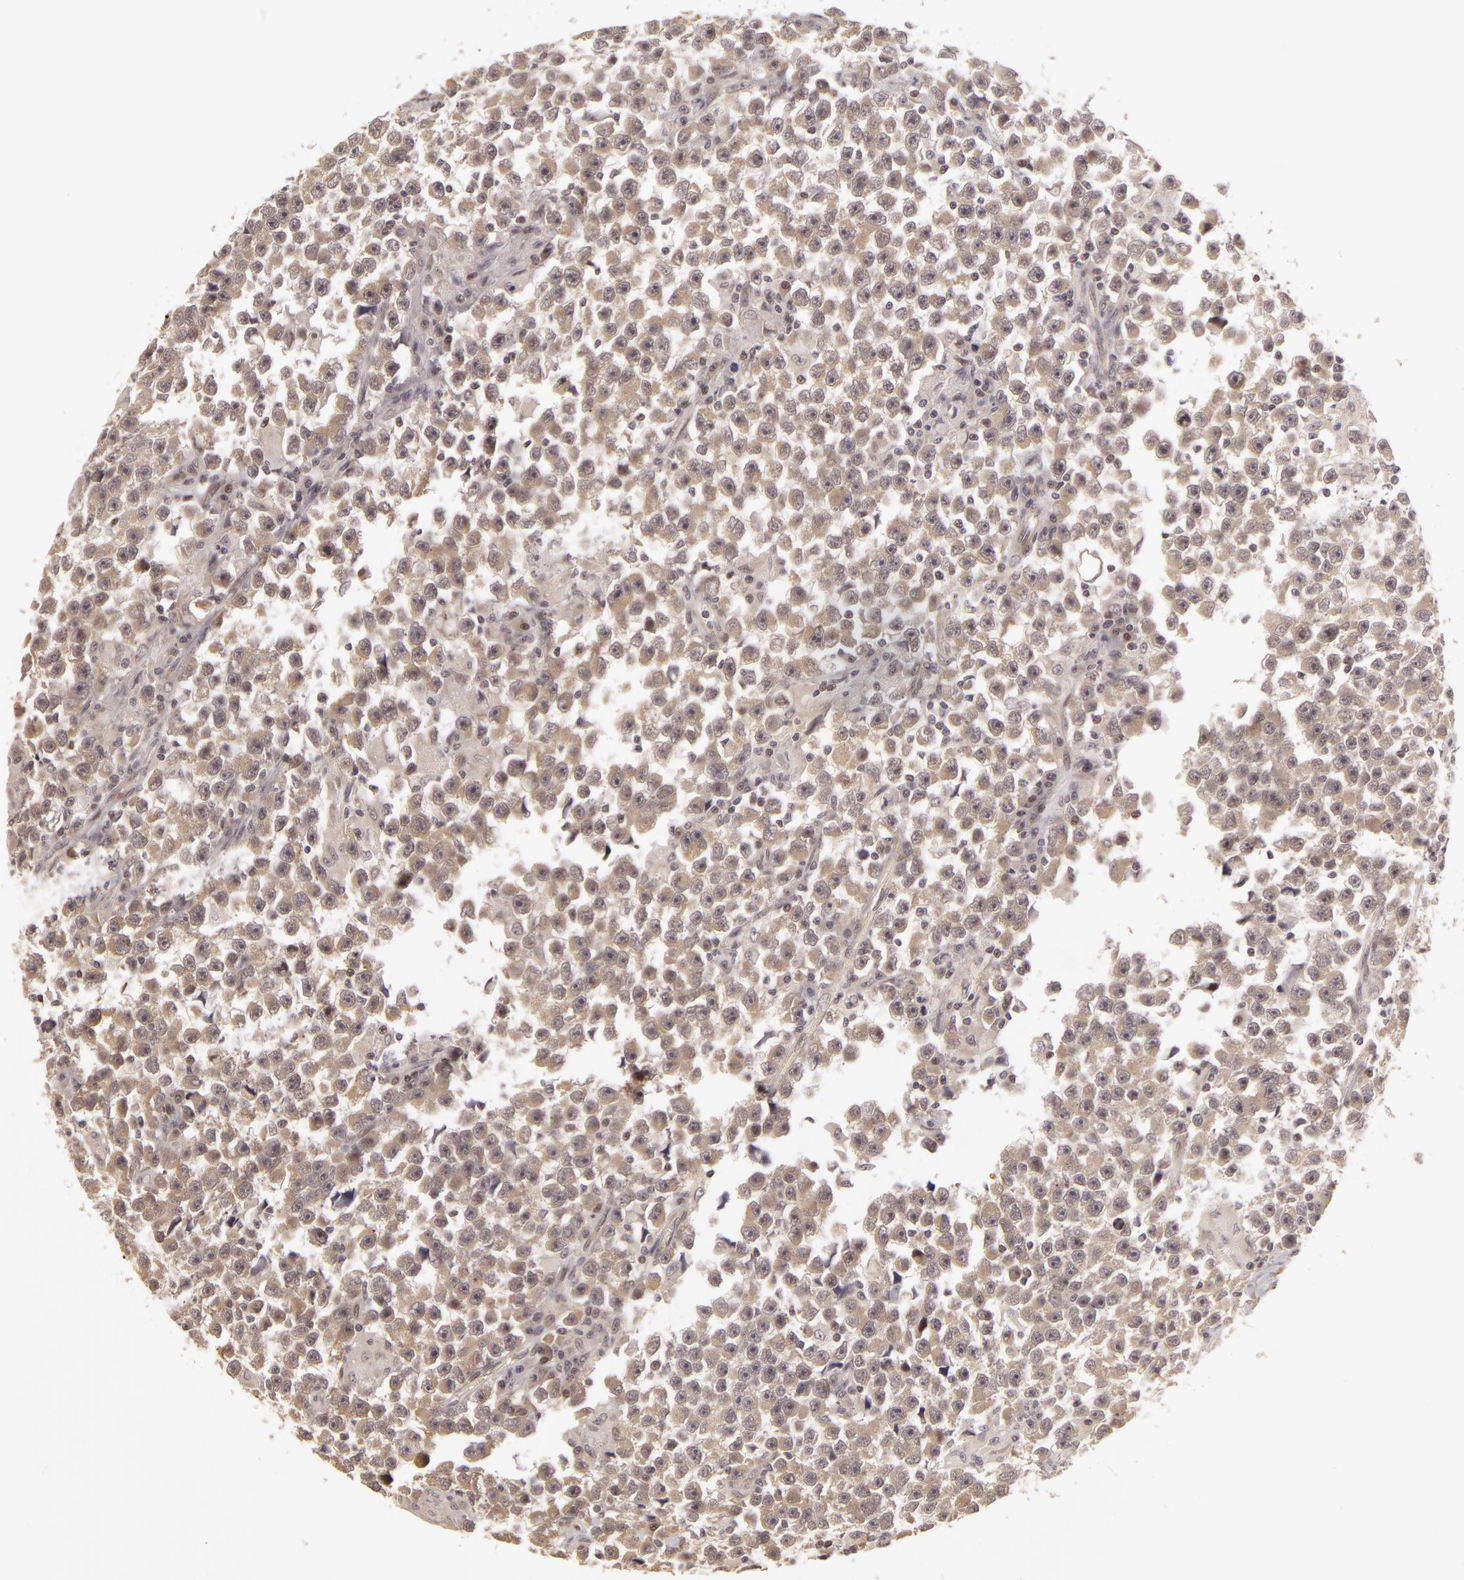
{"staining": {"intensity": "weak", "quantity": ">75%", "location": "cytoplasmic/membranous"}, "tissue": "testis cancer", "cell_type": "Tumor cells", "image_type": "cancer", "snomed": [{"axis": "morphology", "description": "Seminoma, NOS"}, {"axis": "topography", "description": "Testis"}], "caption": "High-magnification brightfield microscopy of testis cancer (seminoma) stained with DAB (3,3'-diaminobenzidine) (brown) and counterstained with hematoxylin (blue). tumor cells exhibit weak cytoplasmic/membranous positivity is appreciated in about>75% of cells.", "gene": "ZNF133", "patient": {"sex": "male", "age": 33}}